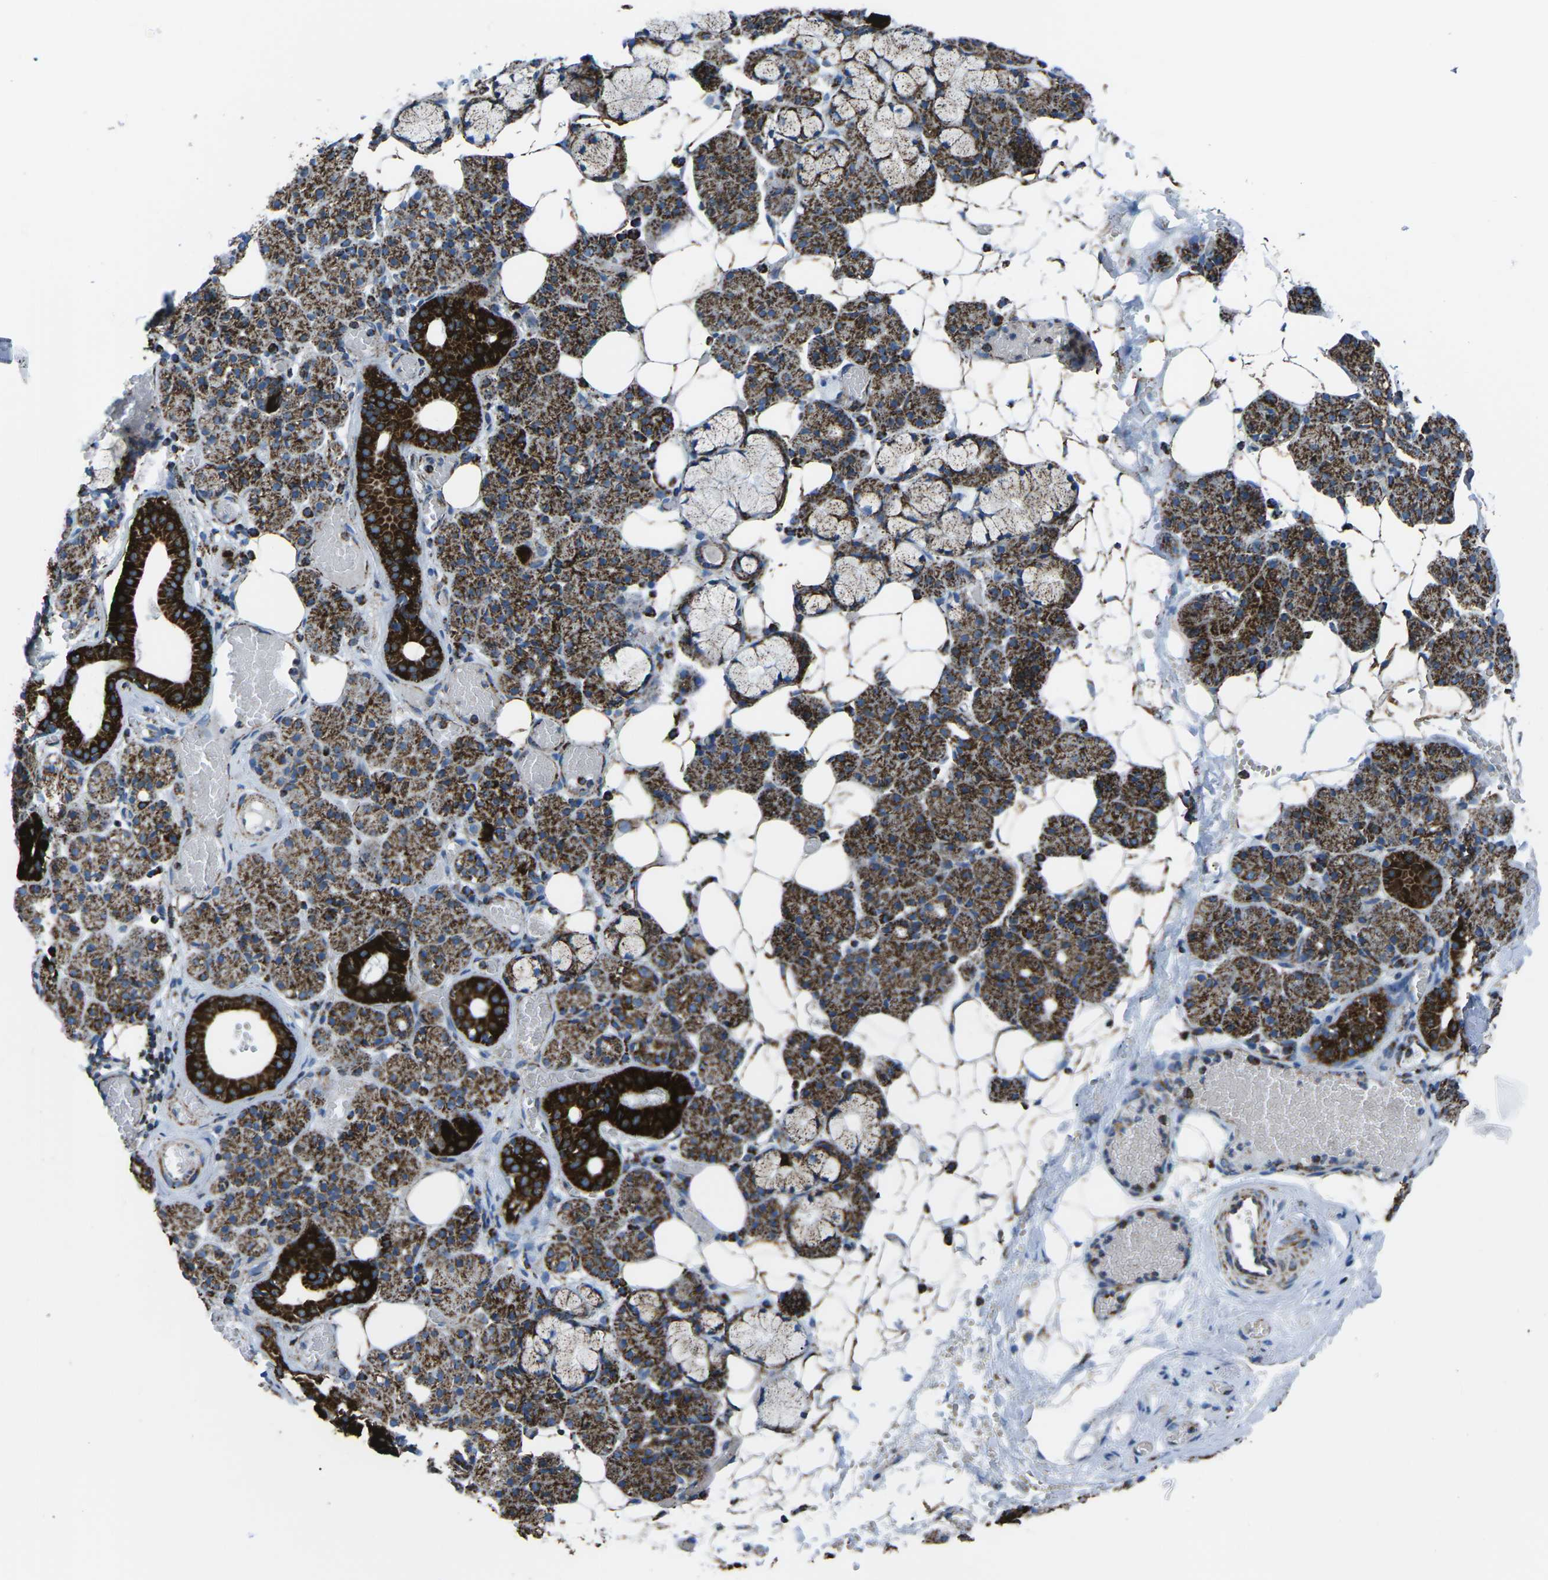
{"staining": {"intensity": "strong", "quantity": ">75%", "location": "cytoplasmic/membranous"}, "tissue": "salivary gland", "cell_type": "Glandular cells", "image_type": "normal", "snomed": [{"axis": "morphology", "description": "Normal tissue, NOS"}, {"axis": "topography", "description": "Salivary gland"}], "caption": "An immunohistochemistry photomicrograph of benign tissue is shown. Protein staining in brown highlights strong cytoplasmic/membranous positivity in salivary gland within glandular cells.", "gene": "MT", "patient": {"sex": "male", "age": 63}}